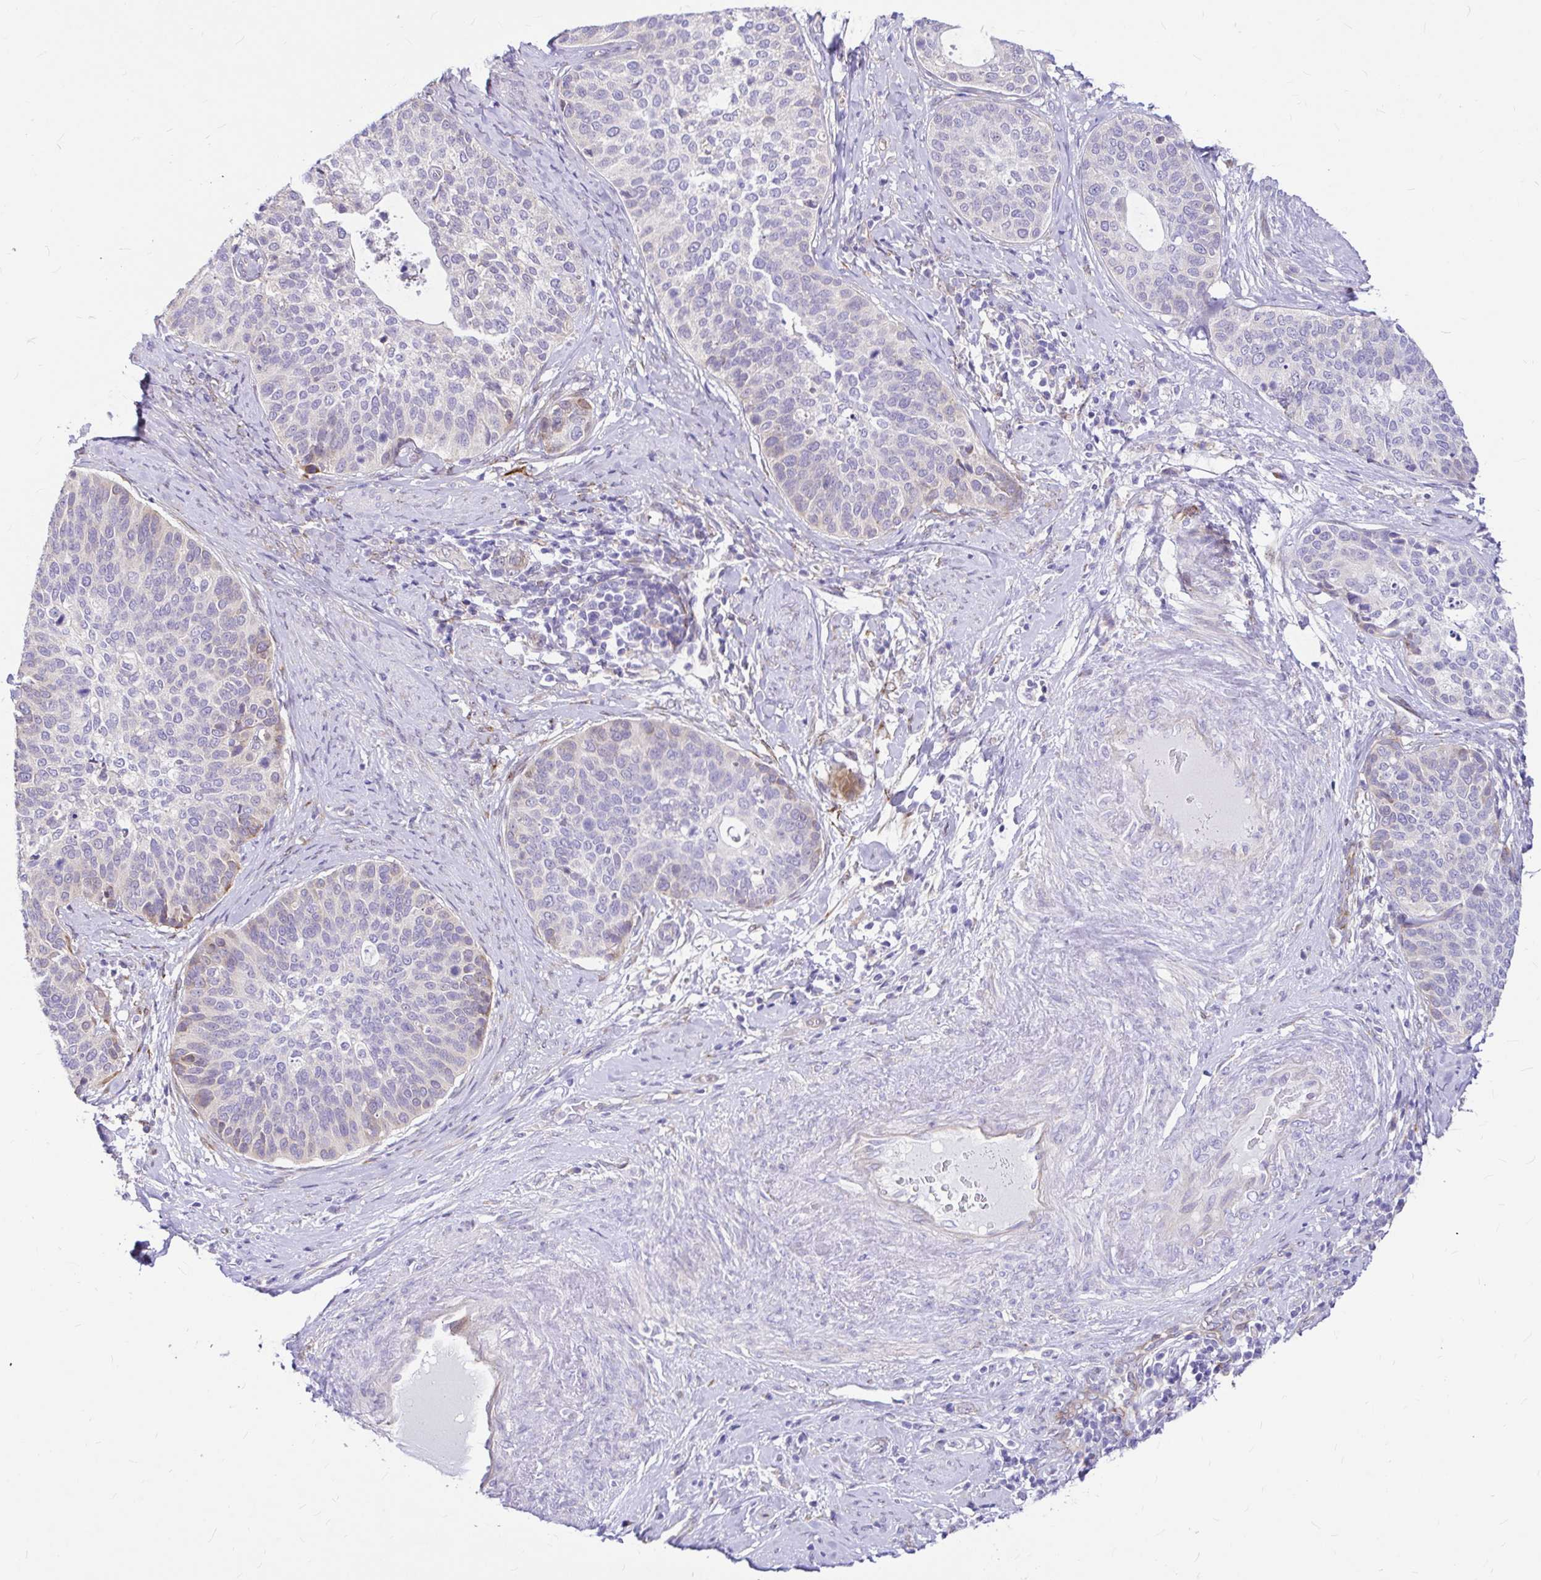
{"staining": {"intensity": "negative", "quantity": "none", "location": "none"}, "tissue": "cervical cancer", "cell_type": "Tumor cells", "image_type": "cancer", "snomed": [{"axis": "morphology", "description": "Squamous cell carcinoma, NOS"}, {"axis": "topography", "description": "Cervix"}], "caption": "Cervical squamous cell carcinoma stained for a protein using immunohistochemistry (IHC) displays no expression tumor cells.", "gene": "GABBR2", "patient": {"sex": "female", "age": 69}}